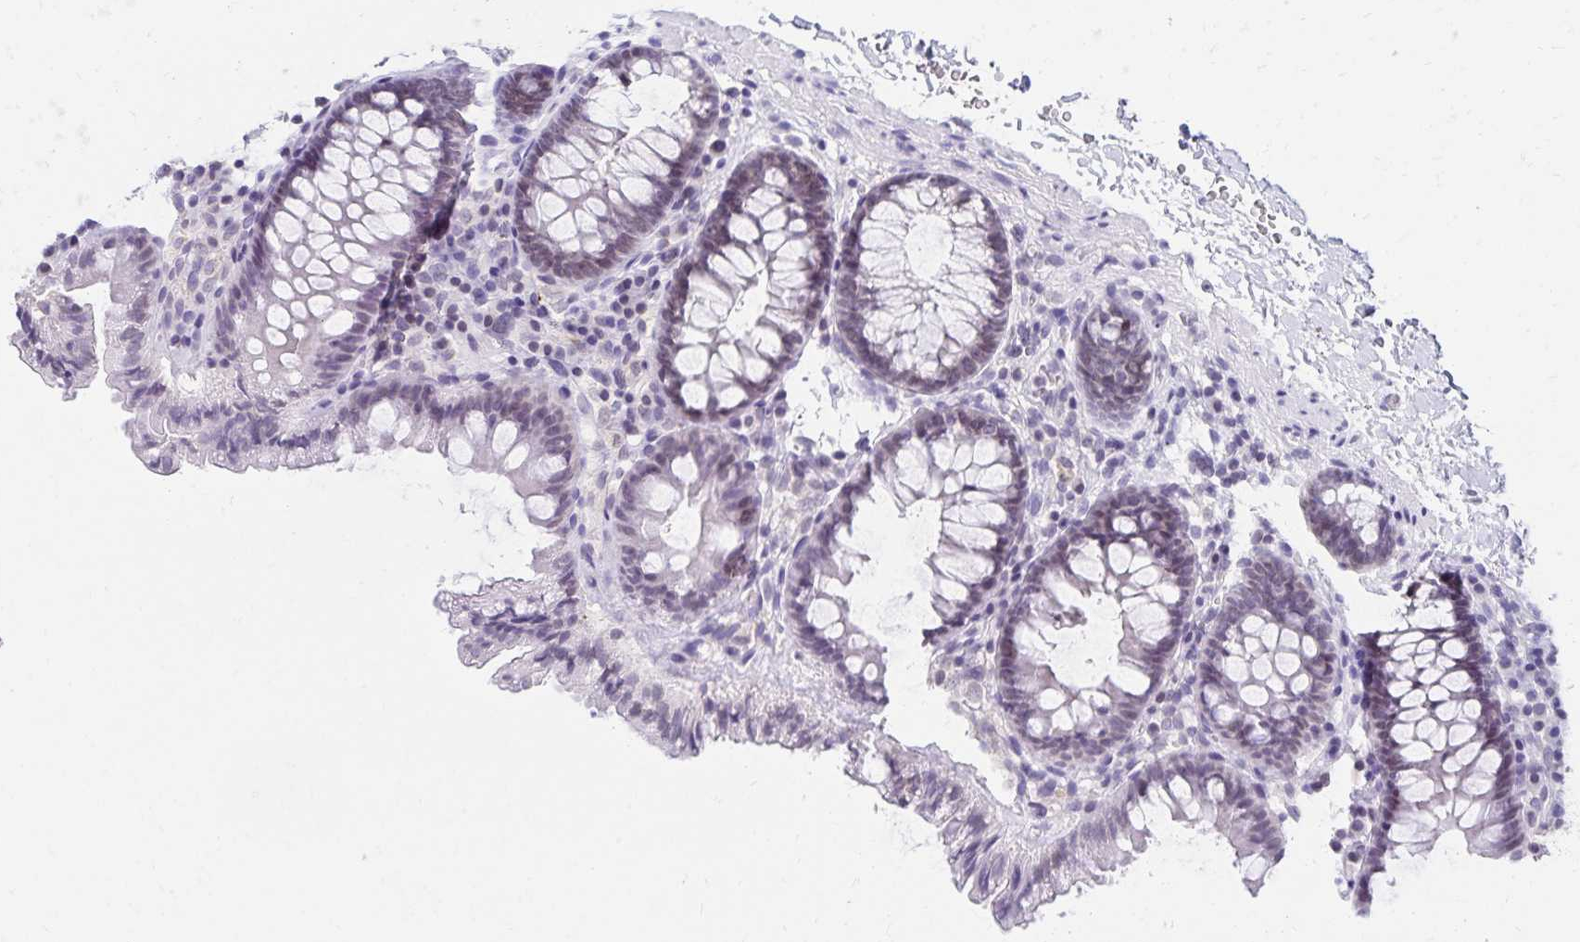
{"staining": {"intensity": "negative", "quantity": "none", "location": "none"}, "tissue": "colon", "cell_type": "Endothelial cells", "image_type": "normal", "snomed": [{"axis": "morphology", "description": "Normal tissue, NOS"}, {"axis": "topography", "description": "Colon"}, {"axis": "topography", "description": "Peripheral nerve tissue"}], "caption": "This is a image of immunohistochemistry (IHC) staining of normal colon, which shows no positivity in endothelial cells.", "gene": "FAM166C", "patient": {"sex": "male", "age": 84}}